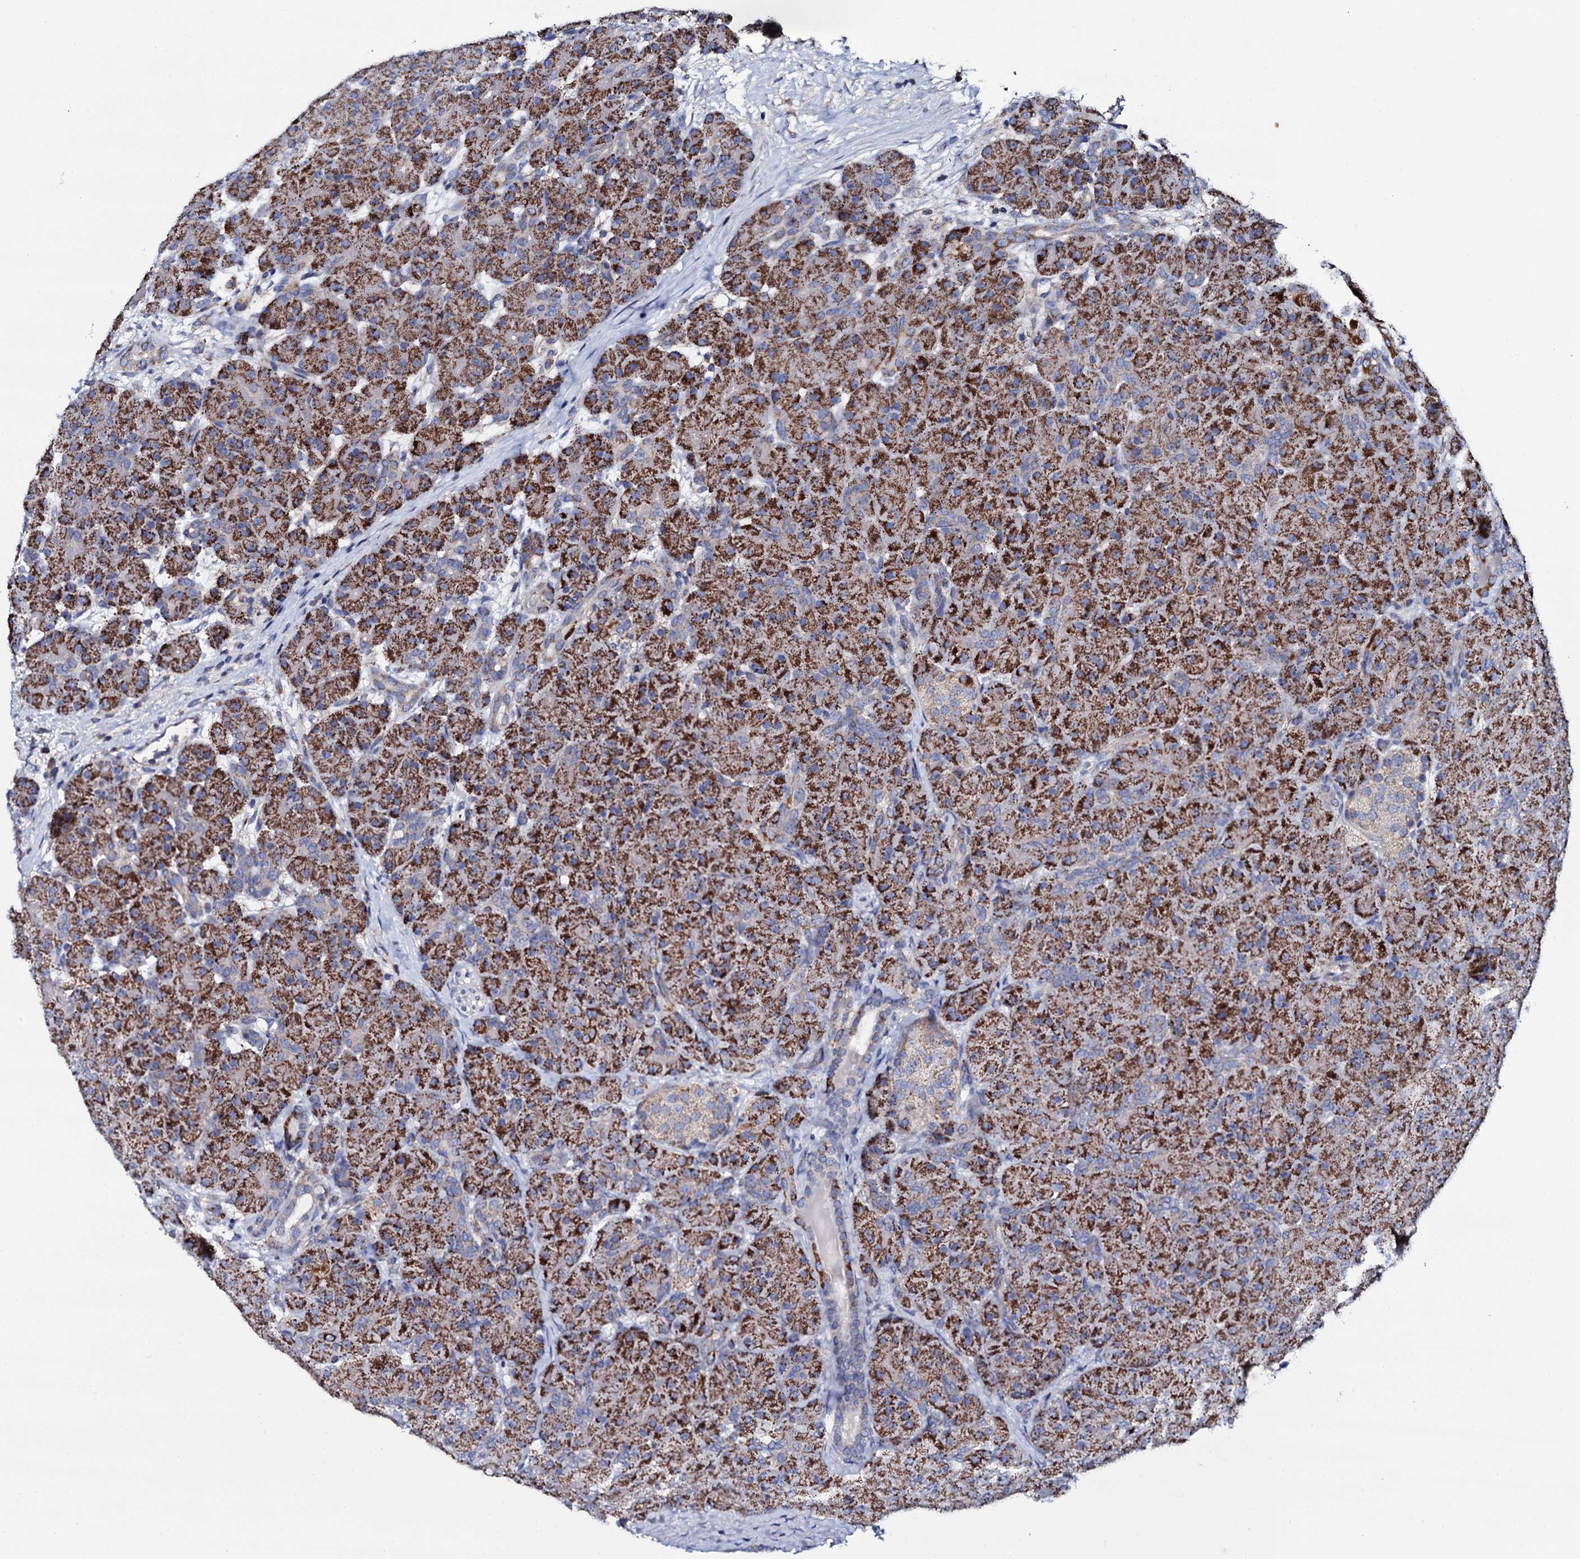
{"staining": {"intensity": "strong", "quantity": "25%-75%", "location": "cytoplasmic/membranous"}, "tissue": "pancreas", "cell_type": "Exocrine glandular cells", "image_type": "normal", "snomed": [{"axis": "morphology", "description": "Normal tissue, NOS"}, {"axis": "topography", "description": "Pancreas"}], "caption": "Protein staining by immunohistochemistry shows strong cytoplasmic/membranous expression in about 25%-75% of exocrine glandular cells in normal pancreas.", "gene": "TCAF2C", "patient": {"sex": "male", "age": 66}}